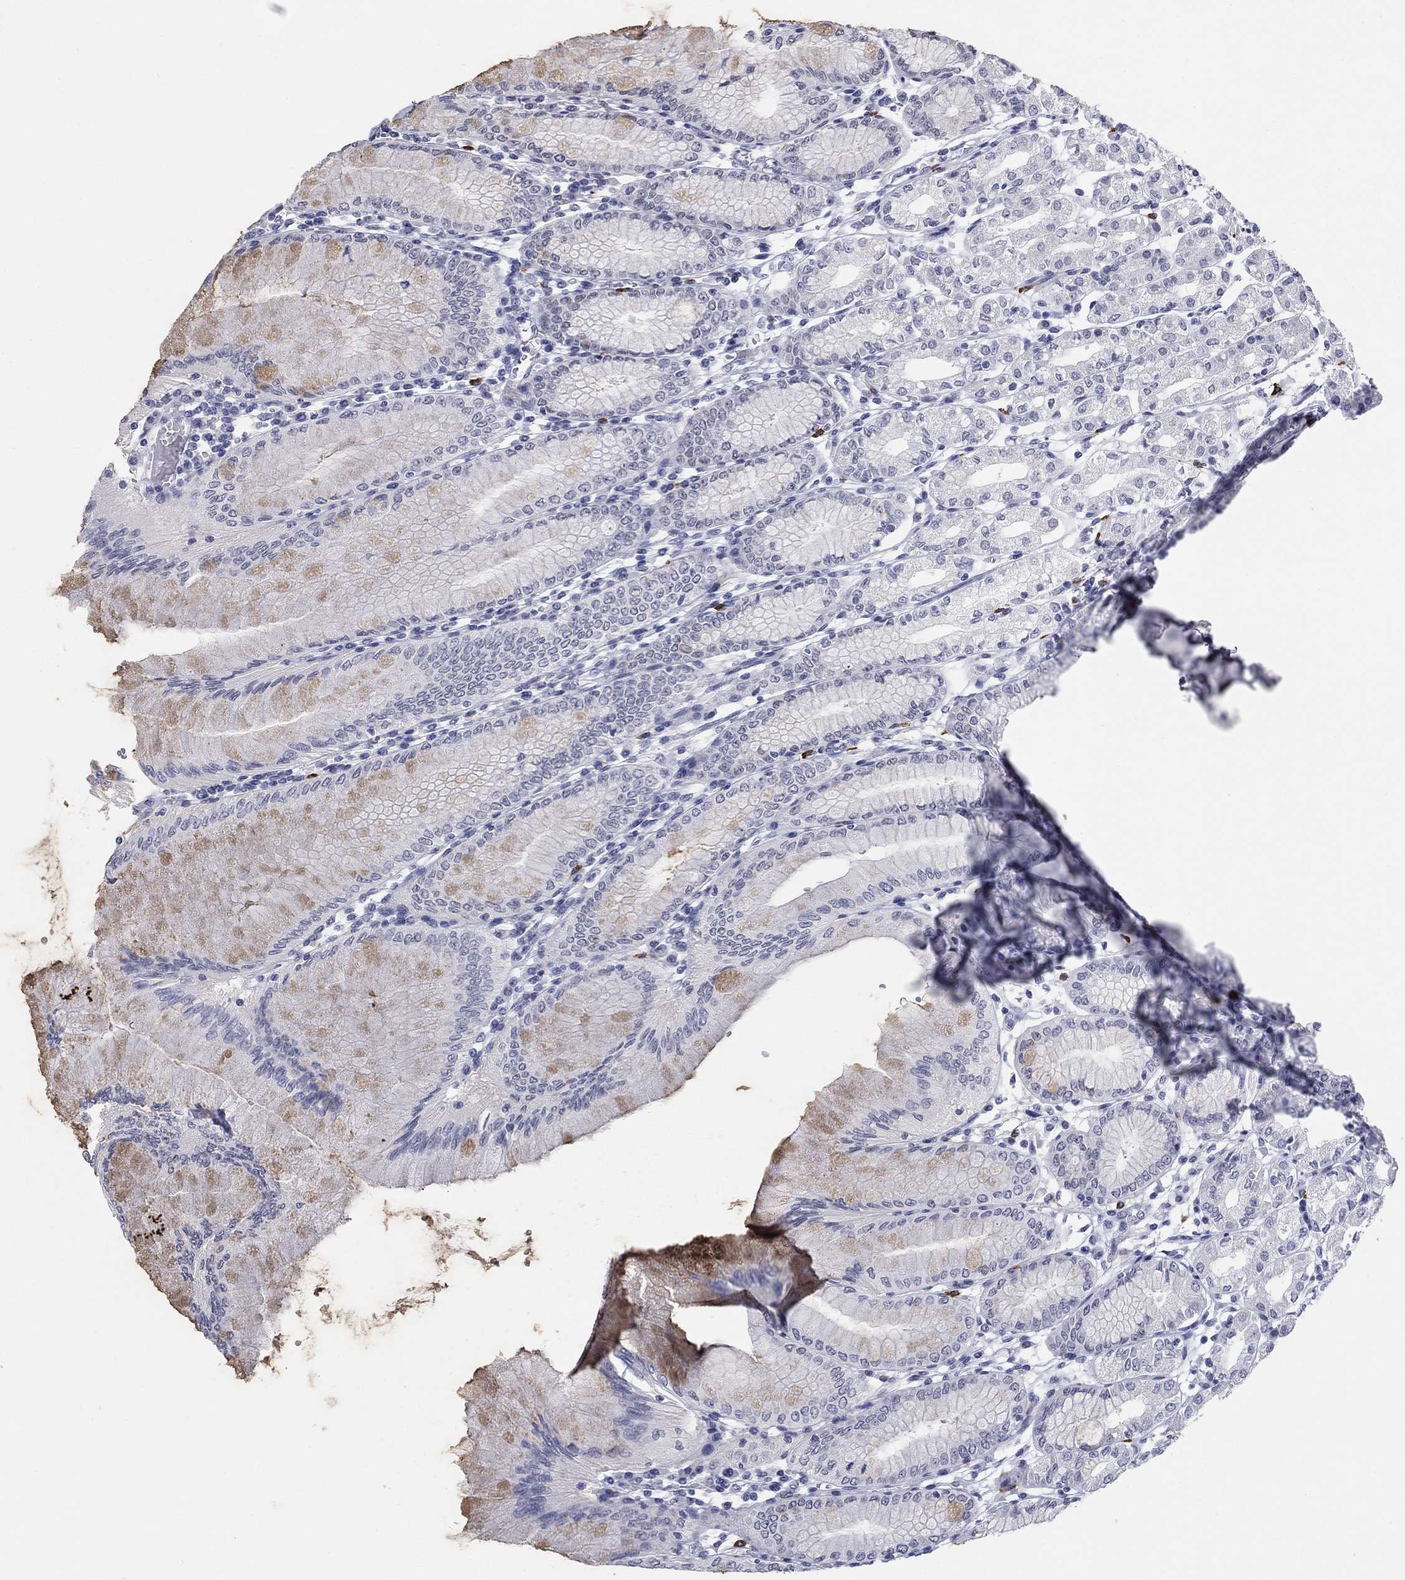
{"staining": {"intensity": "weak", "quantity": "<25%", "location": "cytoplasmic/membranous"}, "tissue": "stomach", "cell_type": "Glandular cells", "image_type": "normal", "snomed": [{"axis": "morphology", "description": "Normal tissue, NOS"}, {"axis": "topography", "description": "Skeletal muscle"}, {"axis": "topography", "description": "Stomach"}], "caption": "A histopathology image of human stomach is negative for staining in glandular cells. Nuclei are stained in blue.", "gene": "ECEL1", "patient": {"sex": "female", "age": 57}}